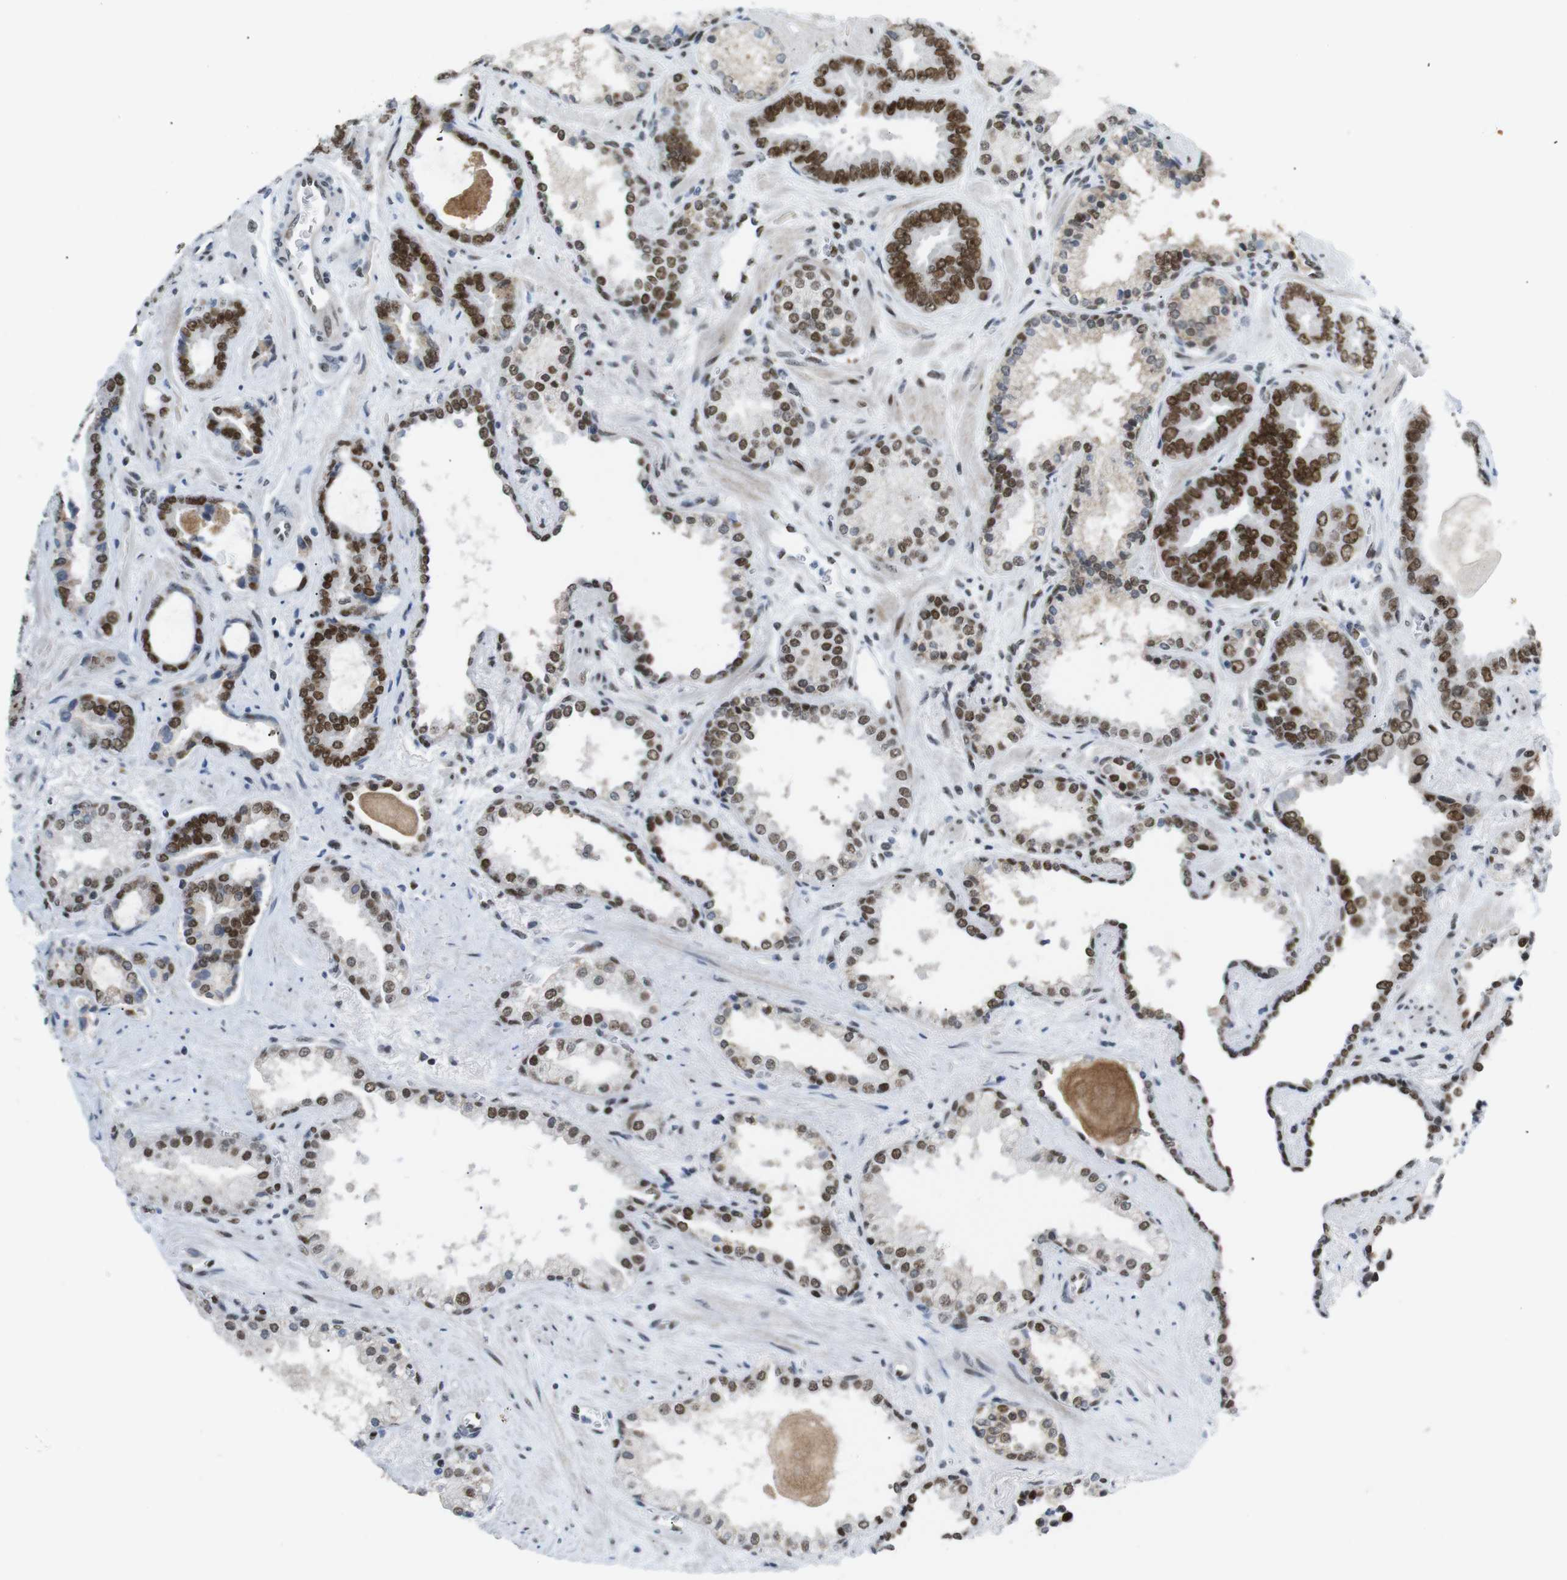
{"staining": {"intensity": "strong", "quantity": ">75%", "location": "nuclear"}, "tissue": "prostate cancer", "cell_type": "Tumor cells", "image_type": "cancer", "snomed": [{"axis": "morphology", "description": "Adenocarcinoma, Low grade"}, {"axis": "topography", "description": "Prostate"}], "caption": "High-magnification brightfield microscopy of prostate low-grade adenocarcinoma stained with DAB (brown) and counterstained with hematoxylin (blue). tumor cells exhibit strong nuclear expression is present in about>75% of cells.", "gene": "RIOX2", "patient": {"sex": "male", "age": 60}}